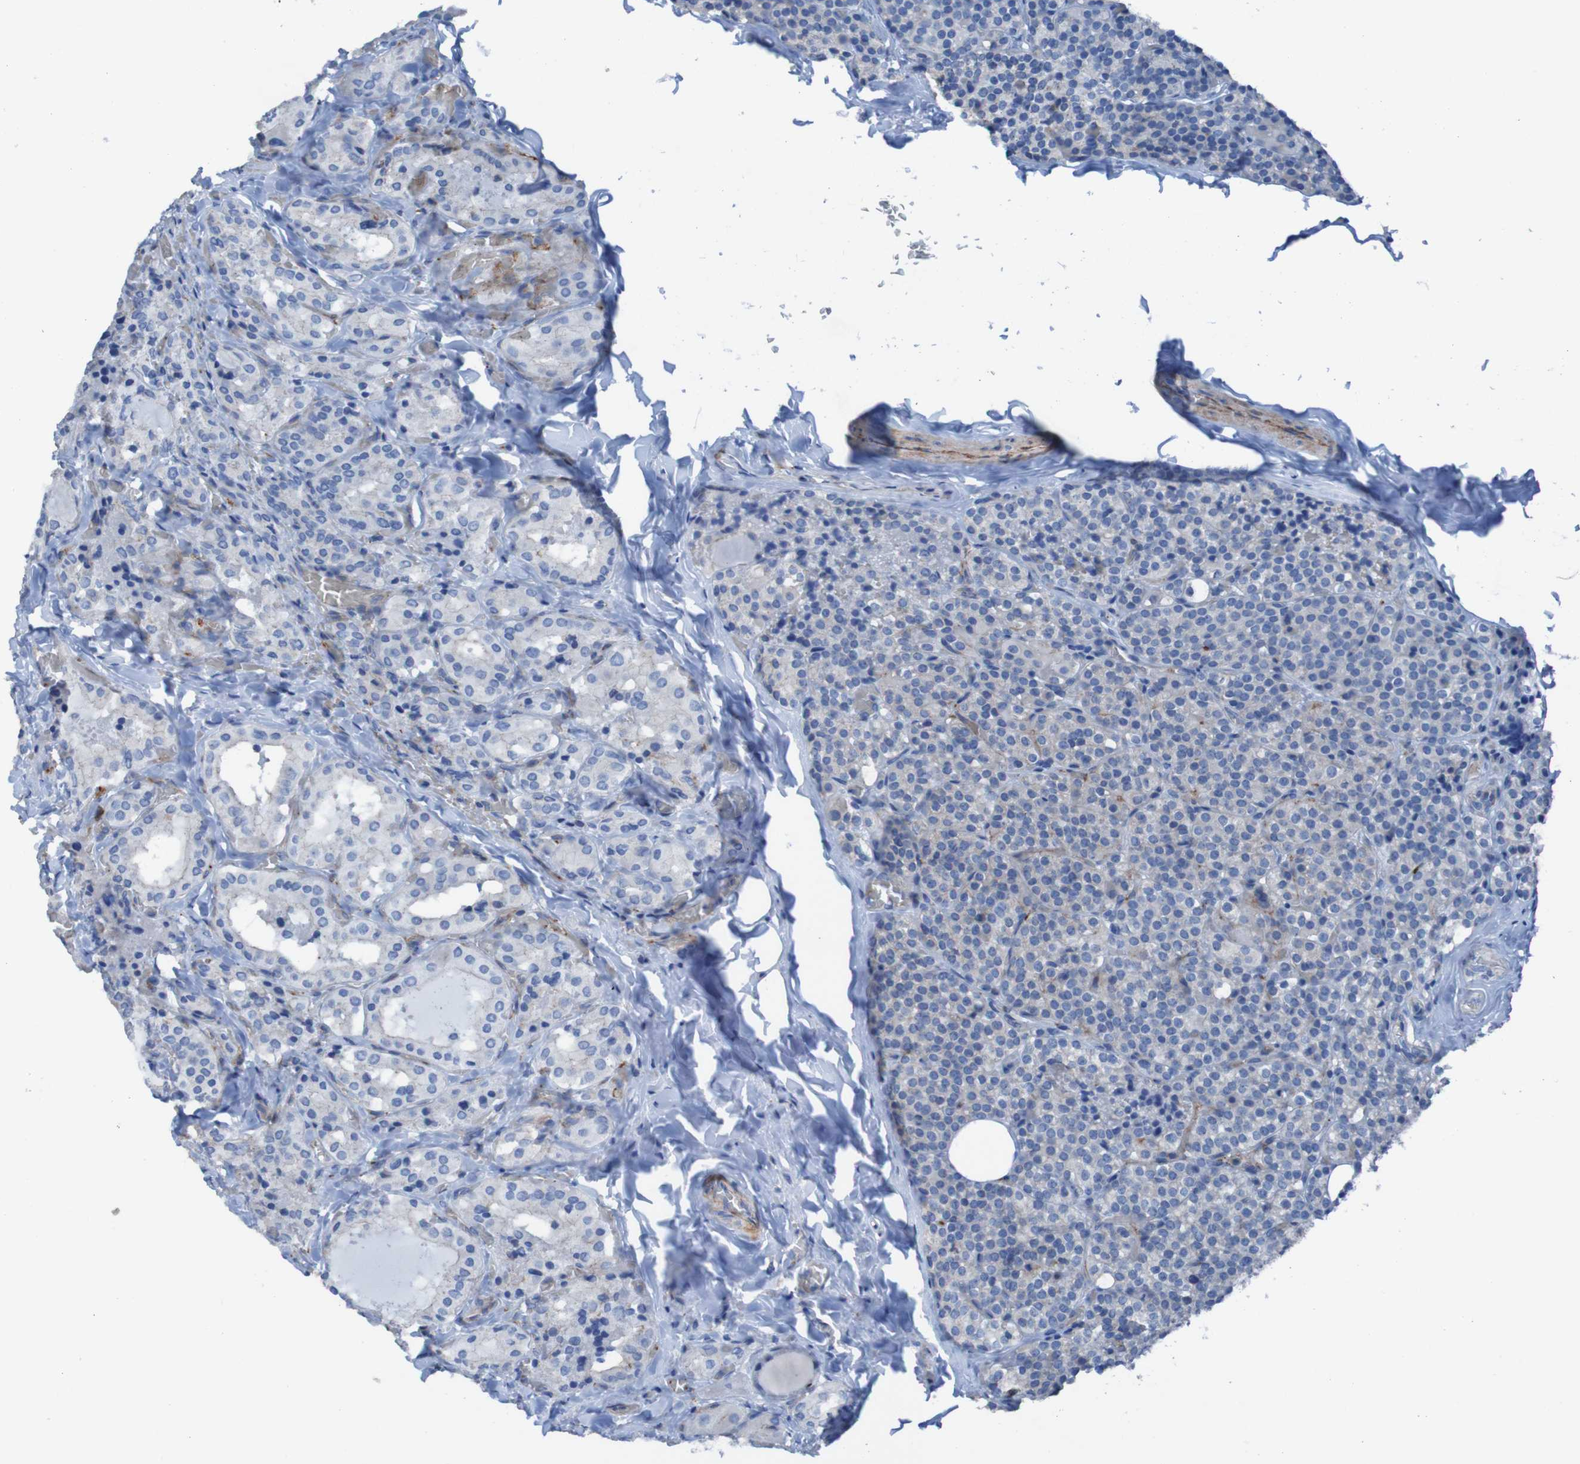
{"staining": {"intensity": "negative", "quantity": "none", "location": "none"}, "tissue": "parathyroid gland", "cell_type": "Glandular cells", "image_type": "normal", "snomed": [{"axis": "morphology", "description": "Normal tissue, NOS"}, {"axis": "morphology", "description": "Atrophy, NOS"}, {"axis": "topography", "description": "Parathyroid gland"}], "caption": "Protein analysis of normal parathyroid gland reveals no significant staining in glandular cells. (DAB IHC visualized using brightfield microscopy, high magnification).", "gene": "RNF182", "patient": {"sex": "female", "age": 54}}